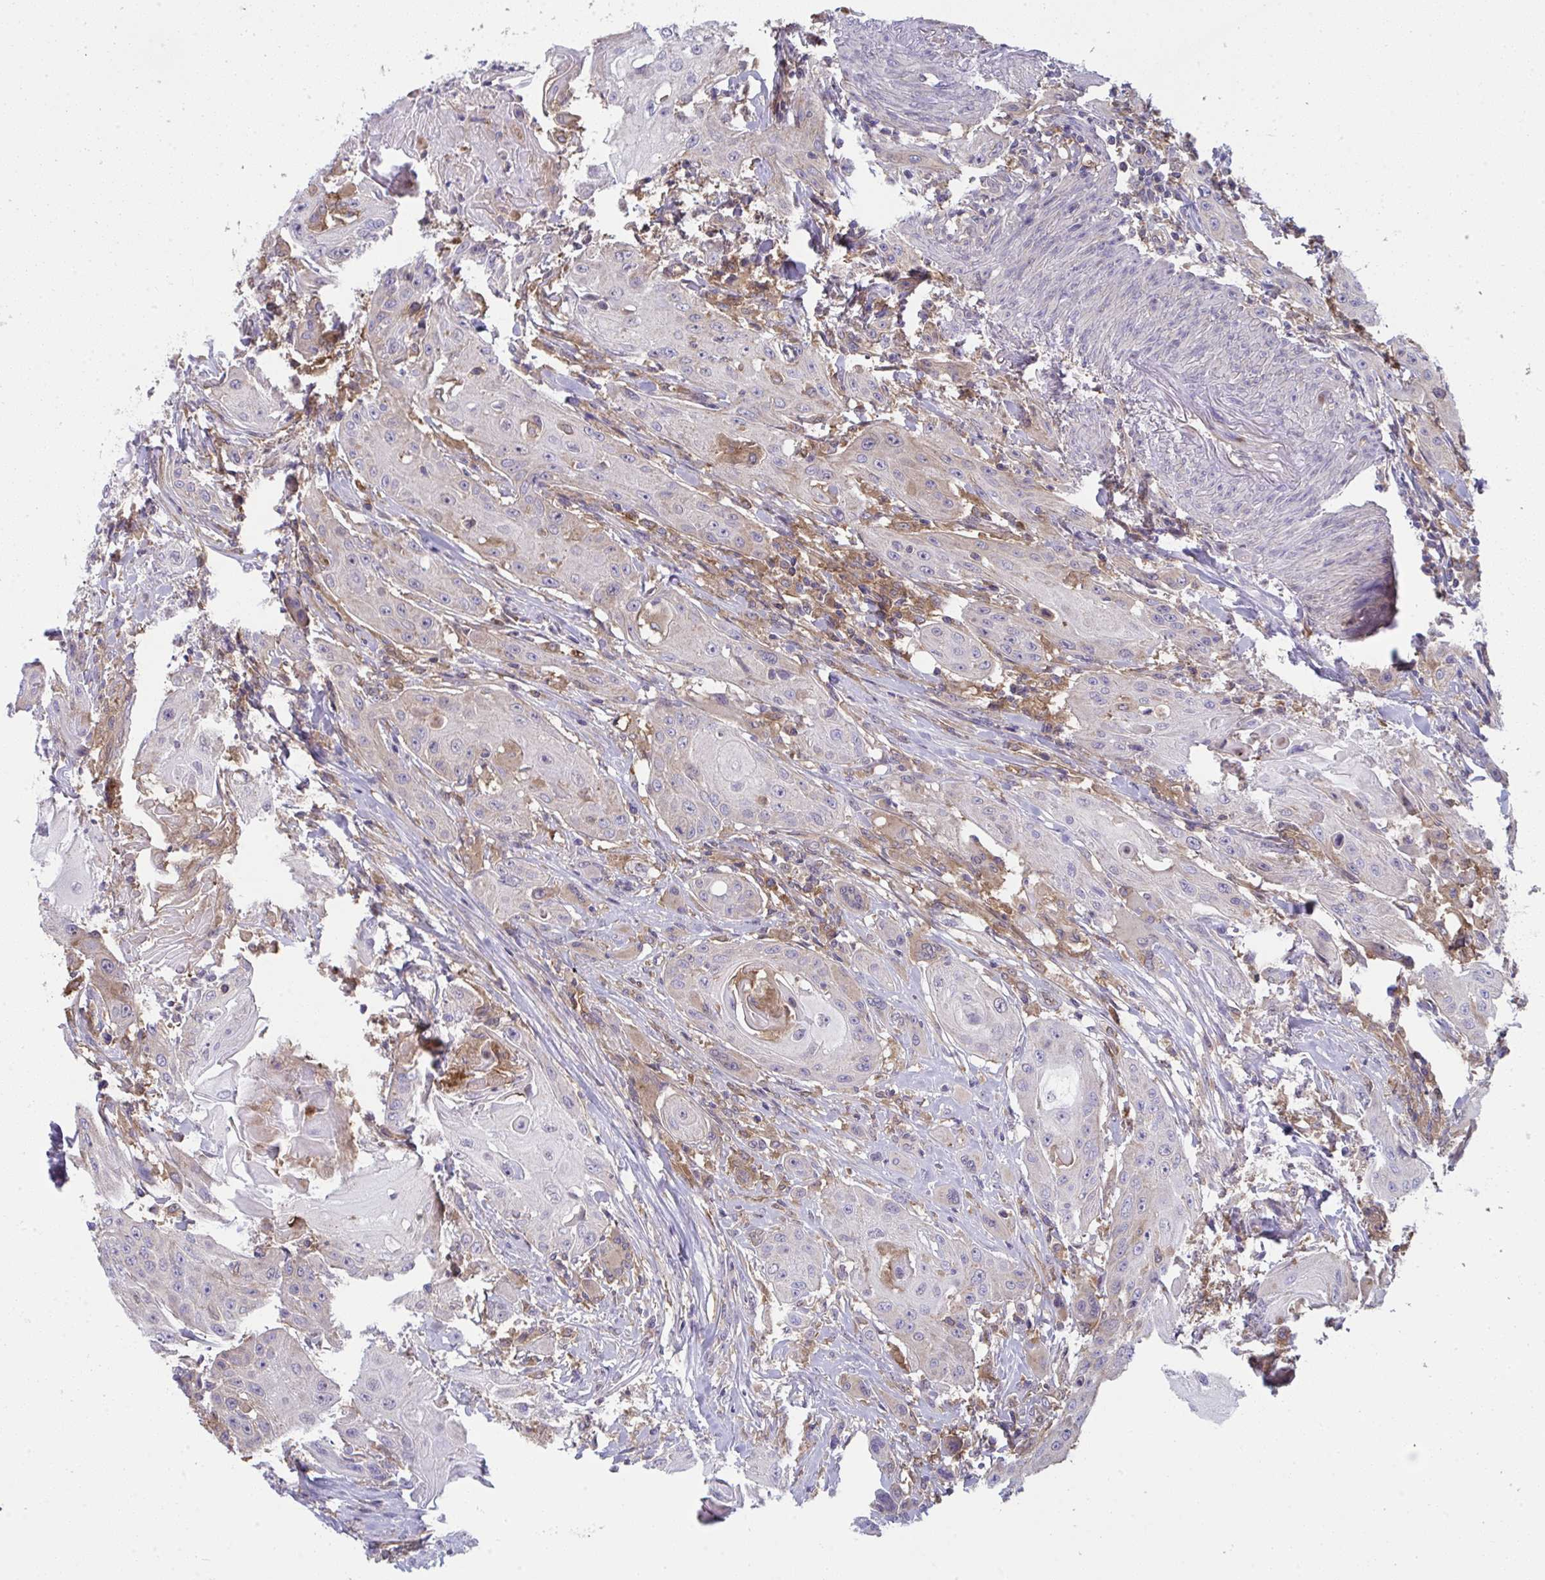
{"staining": {"intensity": "moderate", "quantity": "<25%", "location": "cytoplasmic/membranous"}, "tissue": "head and neck cancer", "cell_type": "Tumor cells", "image_type": "cancer", "snomed": [{"axis": "morphology", "description": "Squamous cell carcinoma, NOS"}, {"axis": "topography", "description": "Oral tissue"}, {"axis": "topography", "description": "Head-Neck"}, {"axis": "topography", "description": "Neck, NOS"}], "caption": "Head and neck cancer was stained to show a protein in brown. There is low levels of moderate cytoplasmic/membranous staining in approximately <25% of tumor cells. The protein of interest is shown in brown color, while the nuclei are stained blue.", "gene": "ALDH16A1", "patient": {"sex": "female", "age": 55}}